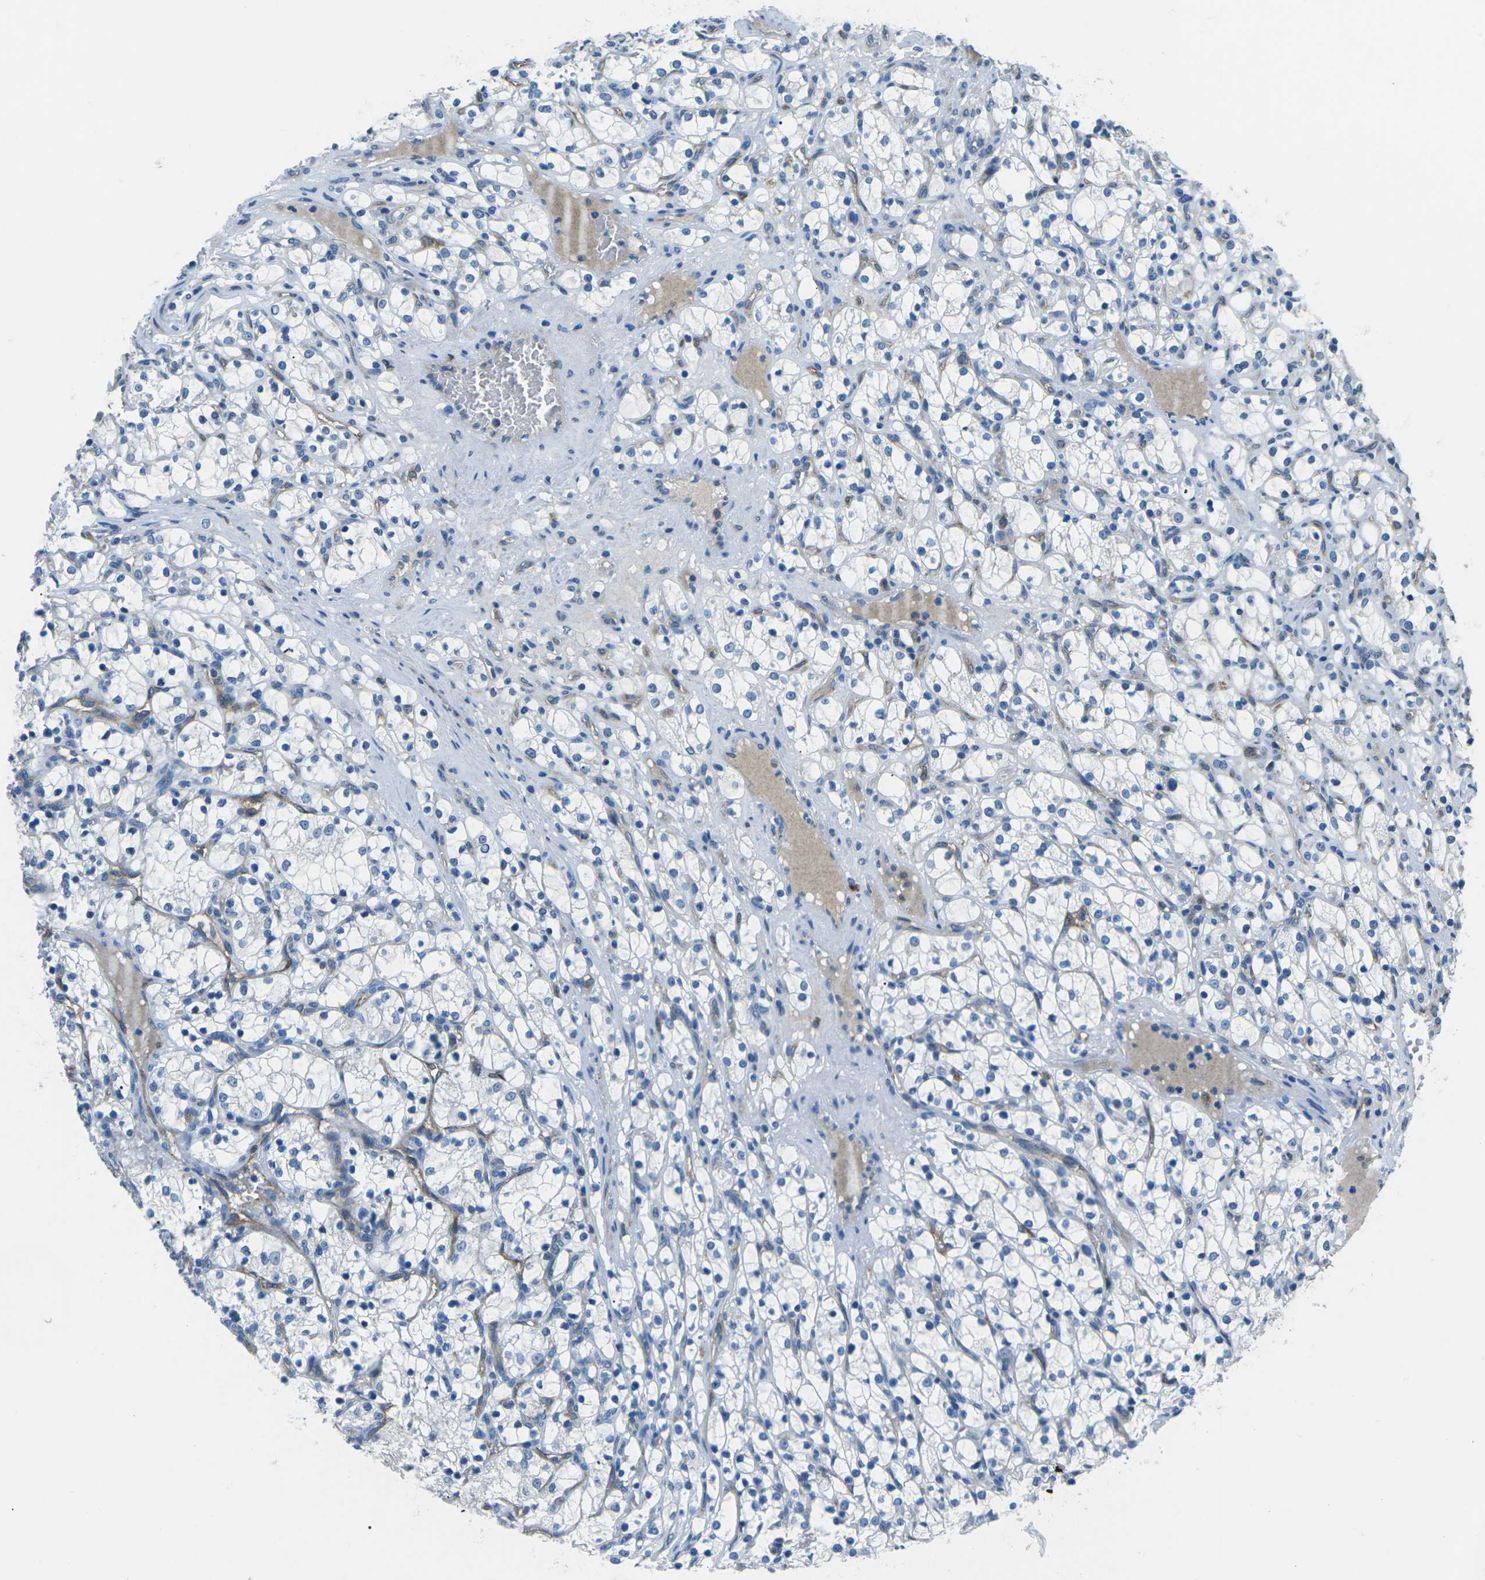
{"staining": {"intensity": "negative", "quantity": "none", "location": "none"}, "tissue": "renal cancer", "cell_type": "Tumor cells", "image_type": "cancer", "snomed": [{"axis": "morphology", "description": "Adenocarcinoma, NOS"}, {"axis": "topography", "description": "Kidney"}], "caption": "High magnification brightfield microscopy of renal adenocarcinoma stained with DAB (3,3'-diaminobenzidine) (brown) and counterstained with hematoxylin (blue): tumor cells show no significant staining.", "gene": "CD1D", "patient": {"sex": "female", "age": 69}}